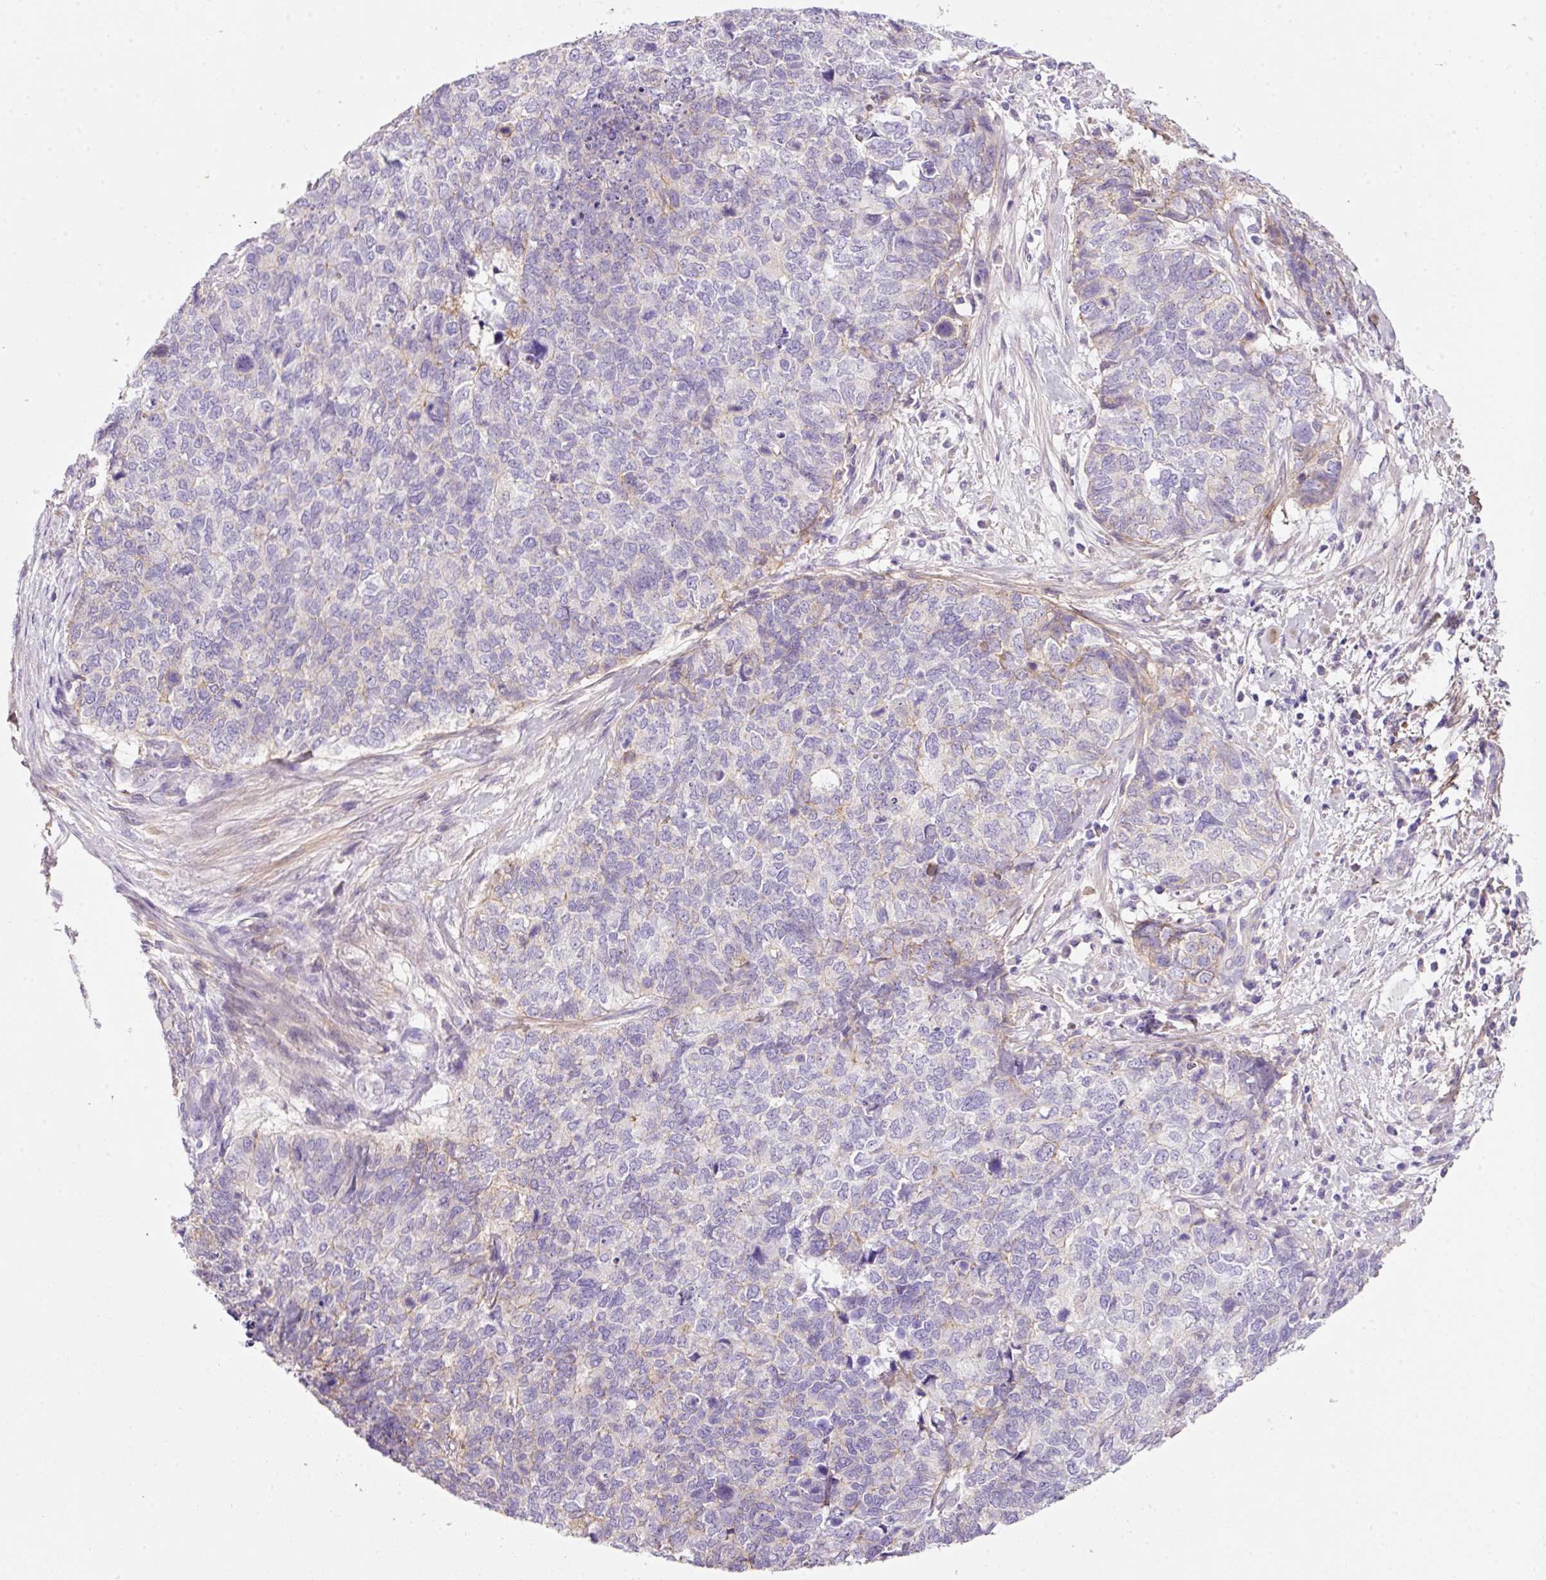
{"staining": {"intensity": "negative", "quantity": "none", "location": "none"}, "tissue": "cervical cancer", "cell_type": "Tumor cells", "image_type": "cancer", "snomed": [{"axis": "morphology", "description": "Squamous cell carcinoma, NOS"}, {"axis": "topography", "description": "Cervix"}], "caption": "Immunohistochemistry histopathology image of neoplastic tissue: human cervical cancer stained with DAB displays no significant protein positivity in tumor cells. Brightfield microscopy of immunohistochemistry (IHC) stained with DAB (3,3'-diaminobenzidine) (brown) and hematoxylin (blue), captured at high magnification.", "gene": "SOS2", "patient": {"sex": "female", "age": 63}}